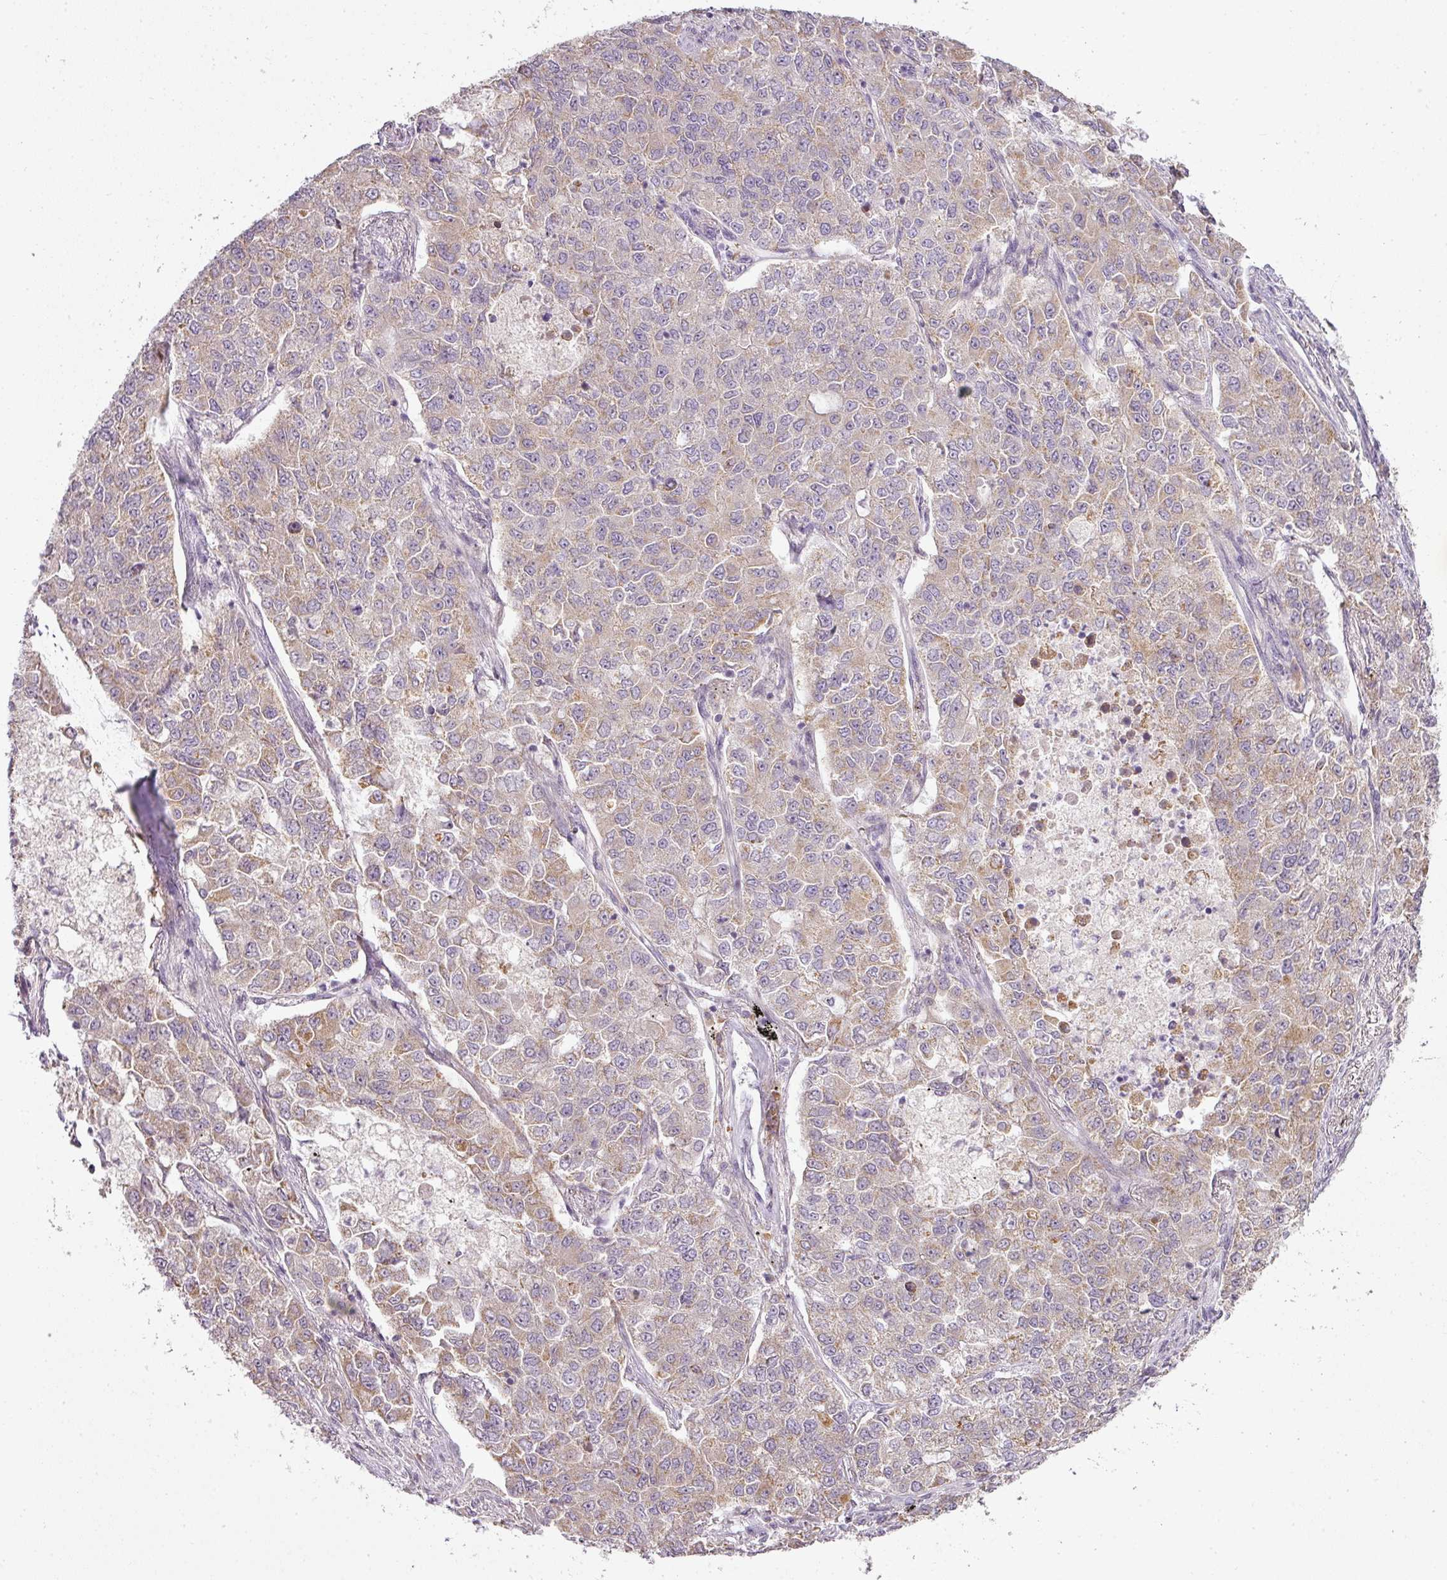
{"staining": {"intensity": "weak", "quantity": "25%-75%", "location": "cytoplasmic/membranous"}, "tissue": "lung cancer", "cell_type": "Tumor cells", "image_type": "cancer", "snomed": [{"axis": "morphology", "description": "Adenocarcinoma, NOS"}, {"axis": "topography", "description": "Lung"}], "caption": "DAB (3,3'-diaminobenzidine) immunohistochemical staining of lung adenocarcinoma exhibits weak cytoplasmic/membranous protein expression in approximately 25%-75% of tumor cells. The staining is performed using DAB brown chromogen to label protein expression. The nuclei are counter-stained blue using hematoxylin.", "gene": "LY75", "patient": {"sex": "male", "age": 49}}